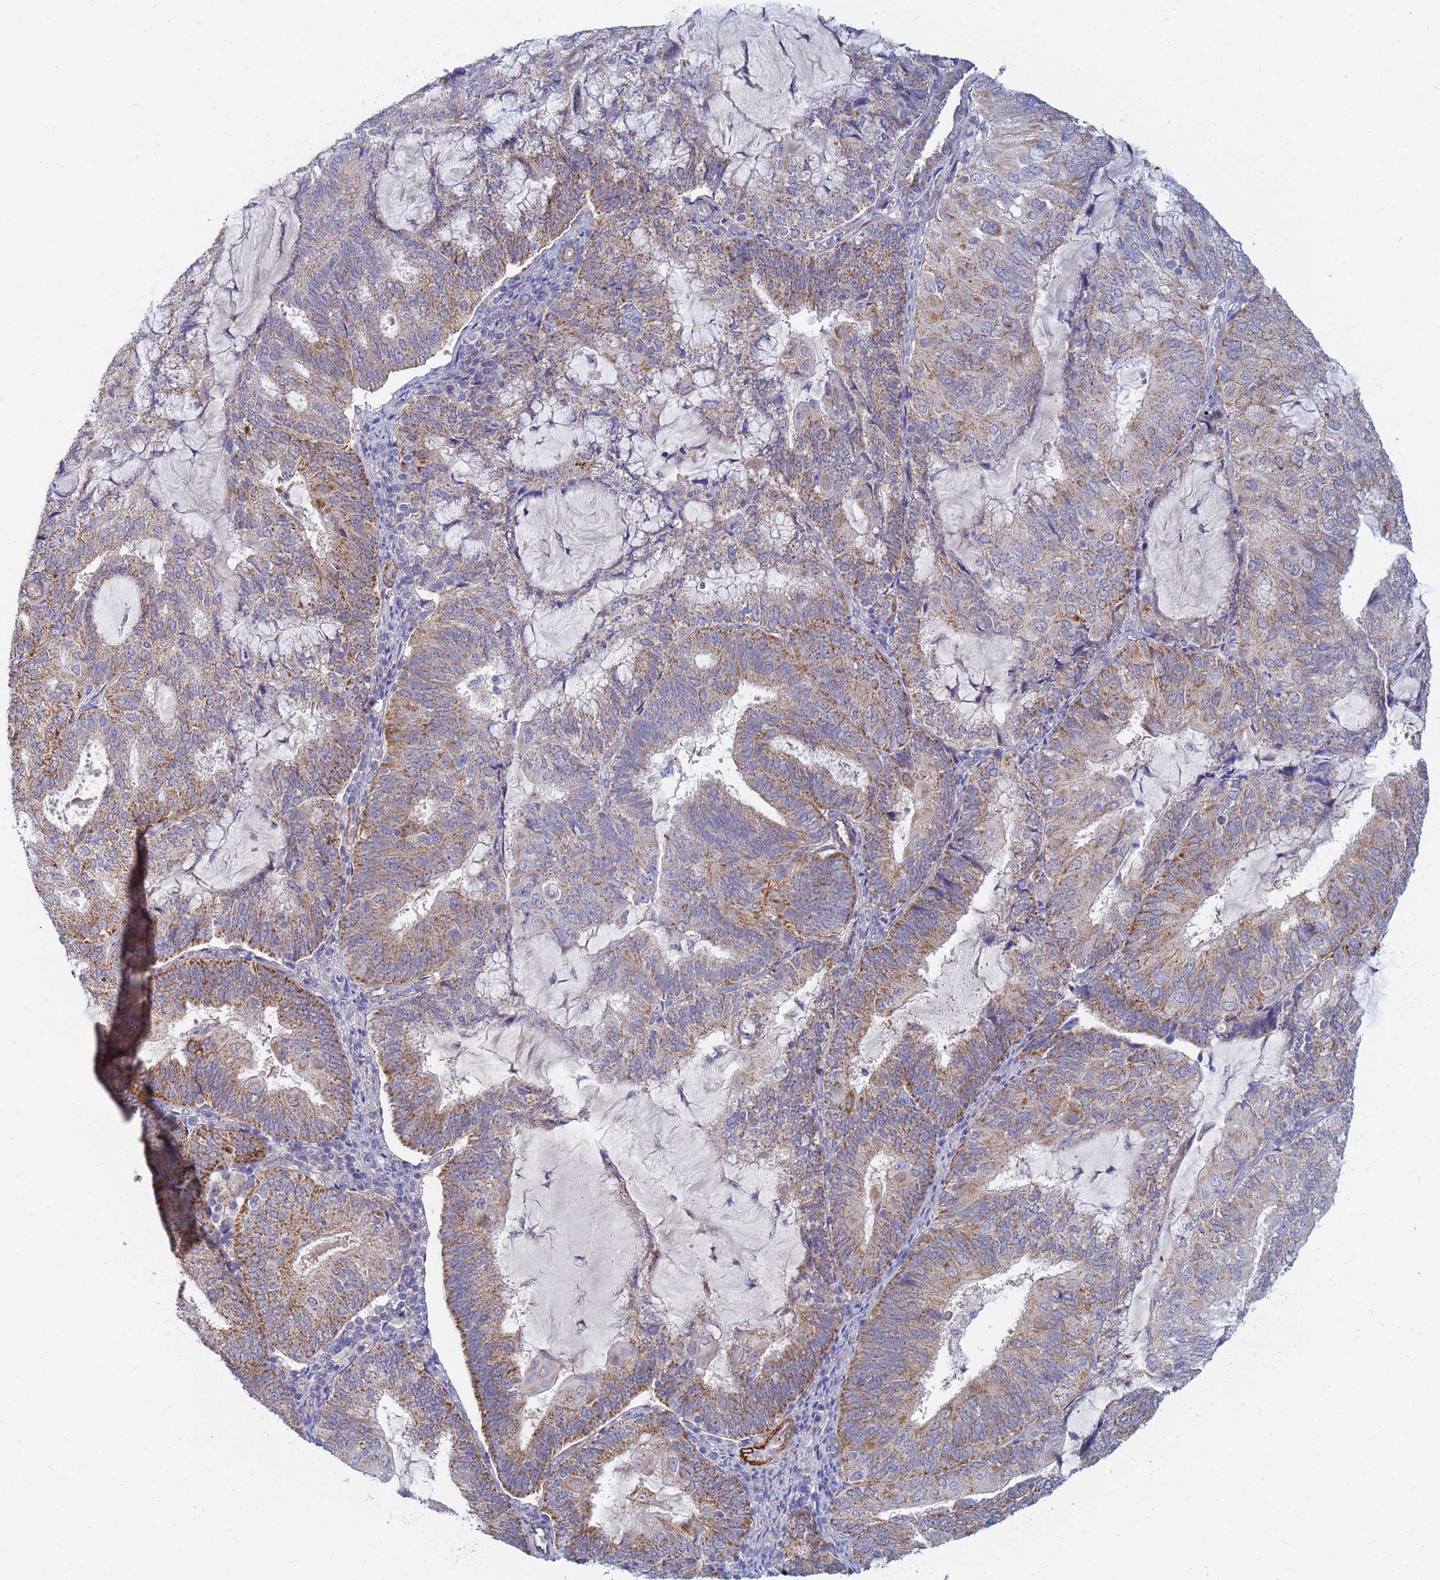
{"staining": {"intensity": "moderate", "quantity": ">75%", "location": "cytoplasmic/membranous"}, "tissue": "endometrial cancer", "cell_type": "Tumor cells", "image_type": "cancer", "snomed": [{"axis": "morphology", "description": "Adenocarcinoma, NOS"}, {"axis": "topography", "description": "Endometrium"}], "caption": "High-magnification brightfield microscopy of endometrial cancer (adenocarcinoma) stained with DAB (brown) and counterstained with hematoxylin (blue). tumor cells exhibit moderate cytoplasmic/membranous staining is seen in approximately>75% of cells. The protein of interest is stained brown, and the nuclei are stained in blue (DAB IHC with brightfield microscopy, high magnification).", "gene": "SDR39U1", "patient": {"sex": "female", "age": 81}}